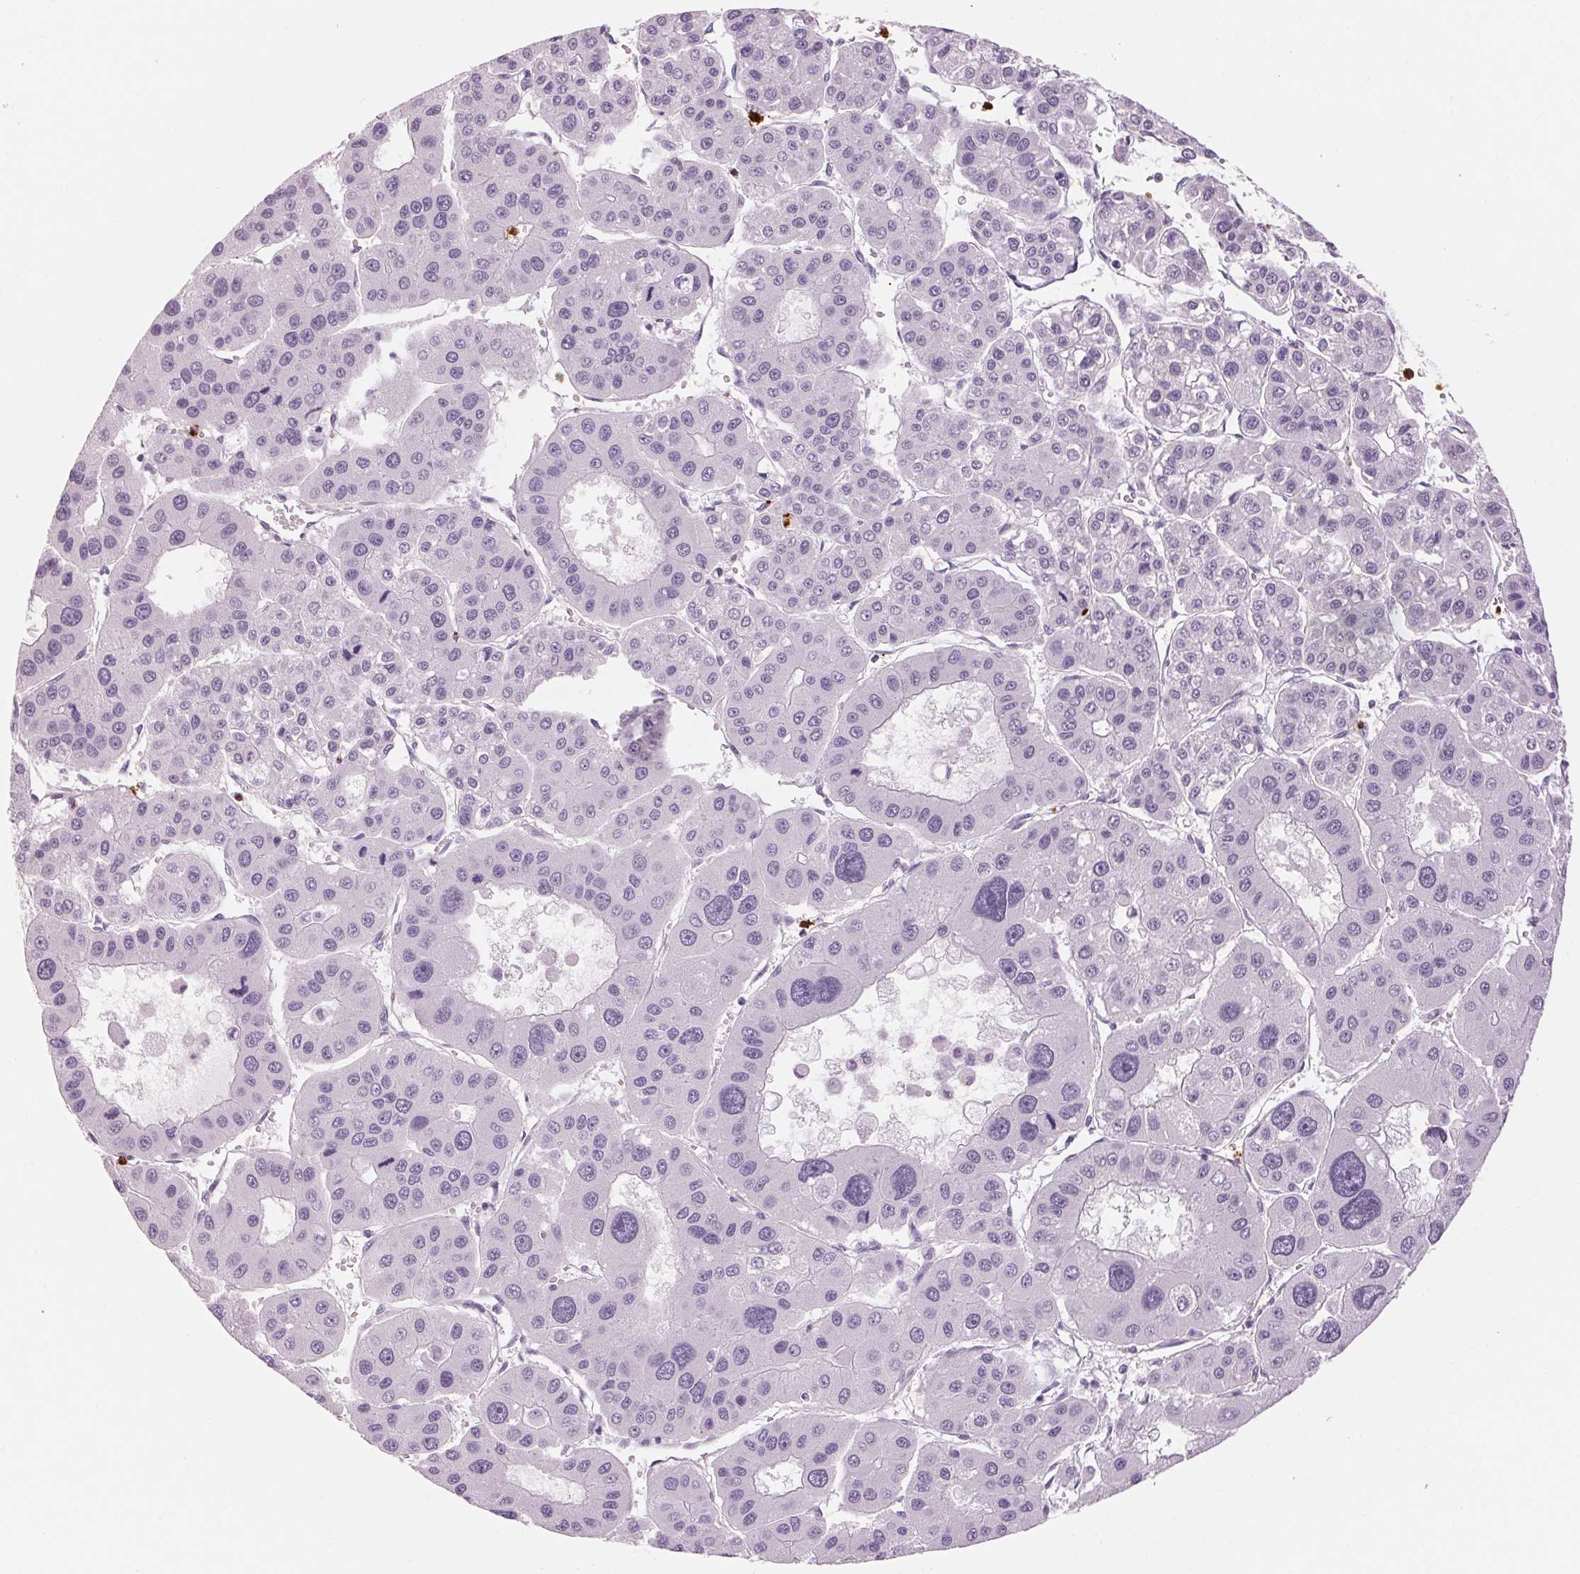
{"staining": {"intensity": "negative", "quantity": "none", "location": "none"}, "tissue": "liver cancer", "cell_type": "Tumor cells", "image_type": "cancer", "snomed": [{"axis": "morphology", "description": "Carcinoma, Hepatocellular, NOS"}, {"axis": "topography", "description": "Liver"}], "caption": "DAB (3,3'-diaminobenzidine) immunohistochemical staining of liver hepatocellular carcinoma exhibits no significant expression in tumor cells.", "gene": "KLK7", "patient": {"sex": "male", "age": 73}}